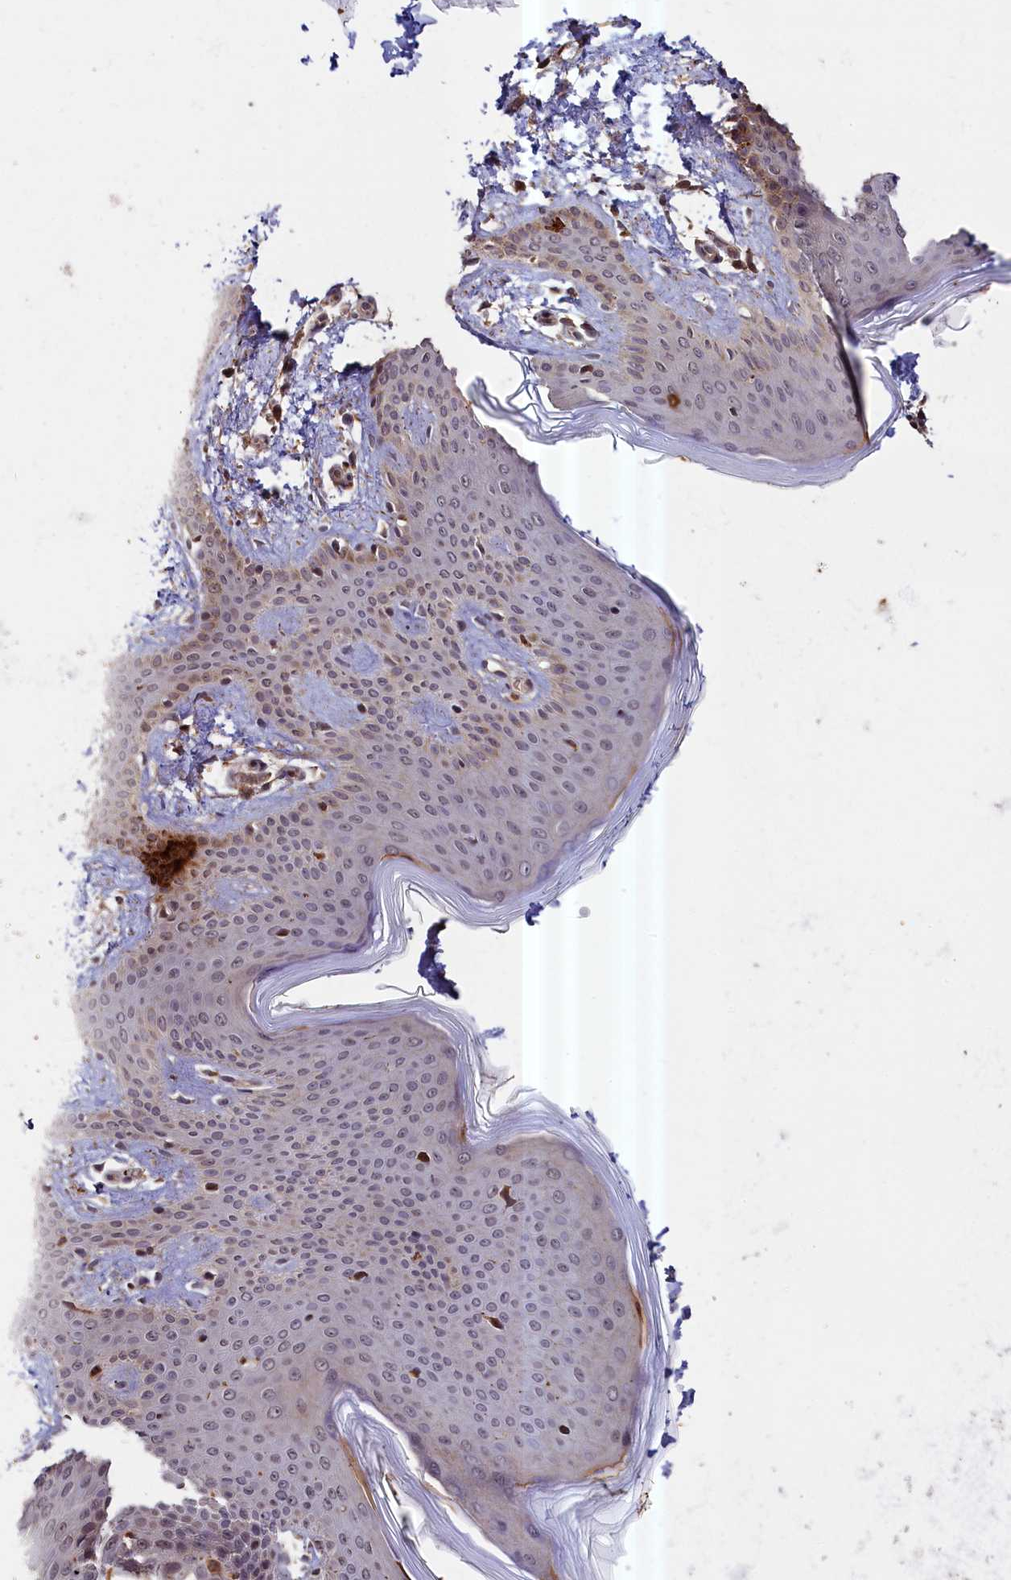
{"staining": {"intensity": "moderate", "quantity": ">75%", "location": "cytoplasmic/membranous,nuclear"}, "tissue": "skin", "cell_type": "Fibroblasts", "image_type": "normal", "snomed": [{"axis": "morphology", "description": "Normal tissue, NOS"}, {"axis": "topography", "description": "Skin"}], "caption": "Immunohistochemistry of normal skin demonstrates medium levels of moderate cytoplasmic/membranous,nuclear staining in approximately >75% of fibroblasts. (Stains: DAB (3,3'-diaminobenzidine) in brown, nuclei in blue, Microscopy: brightfield microscopy at high magnification).", "gene": "ZNF480", "patient": {"sex": "male", "age": 36}}